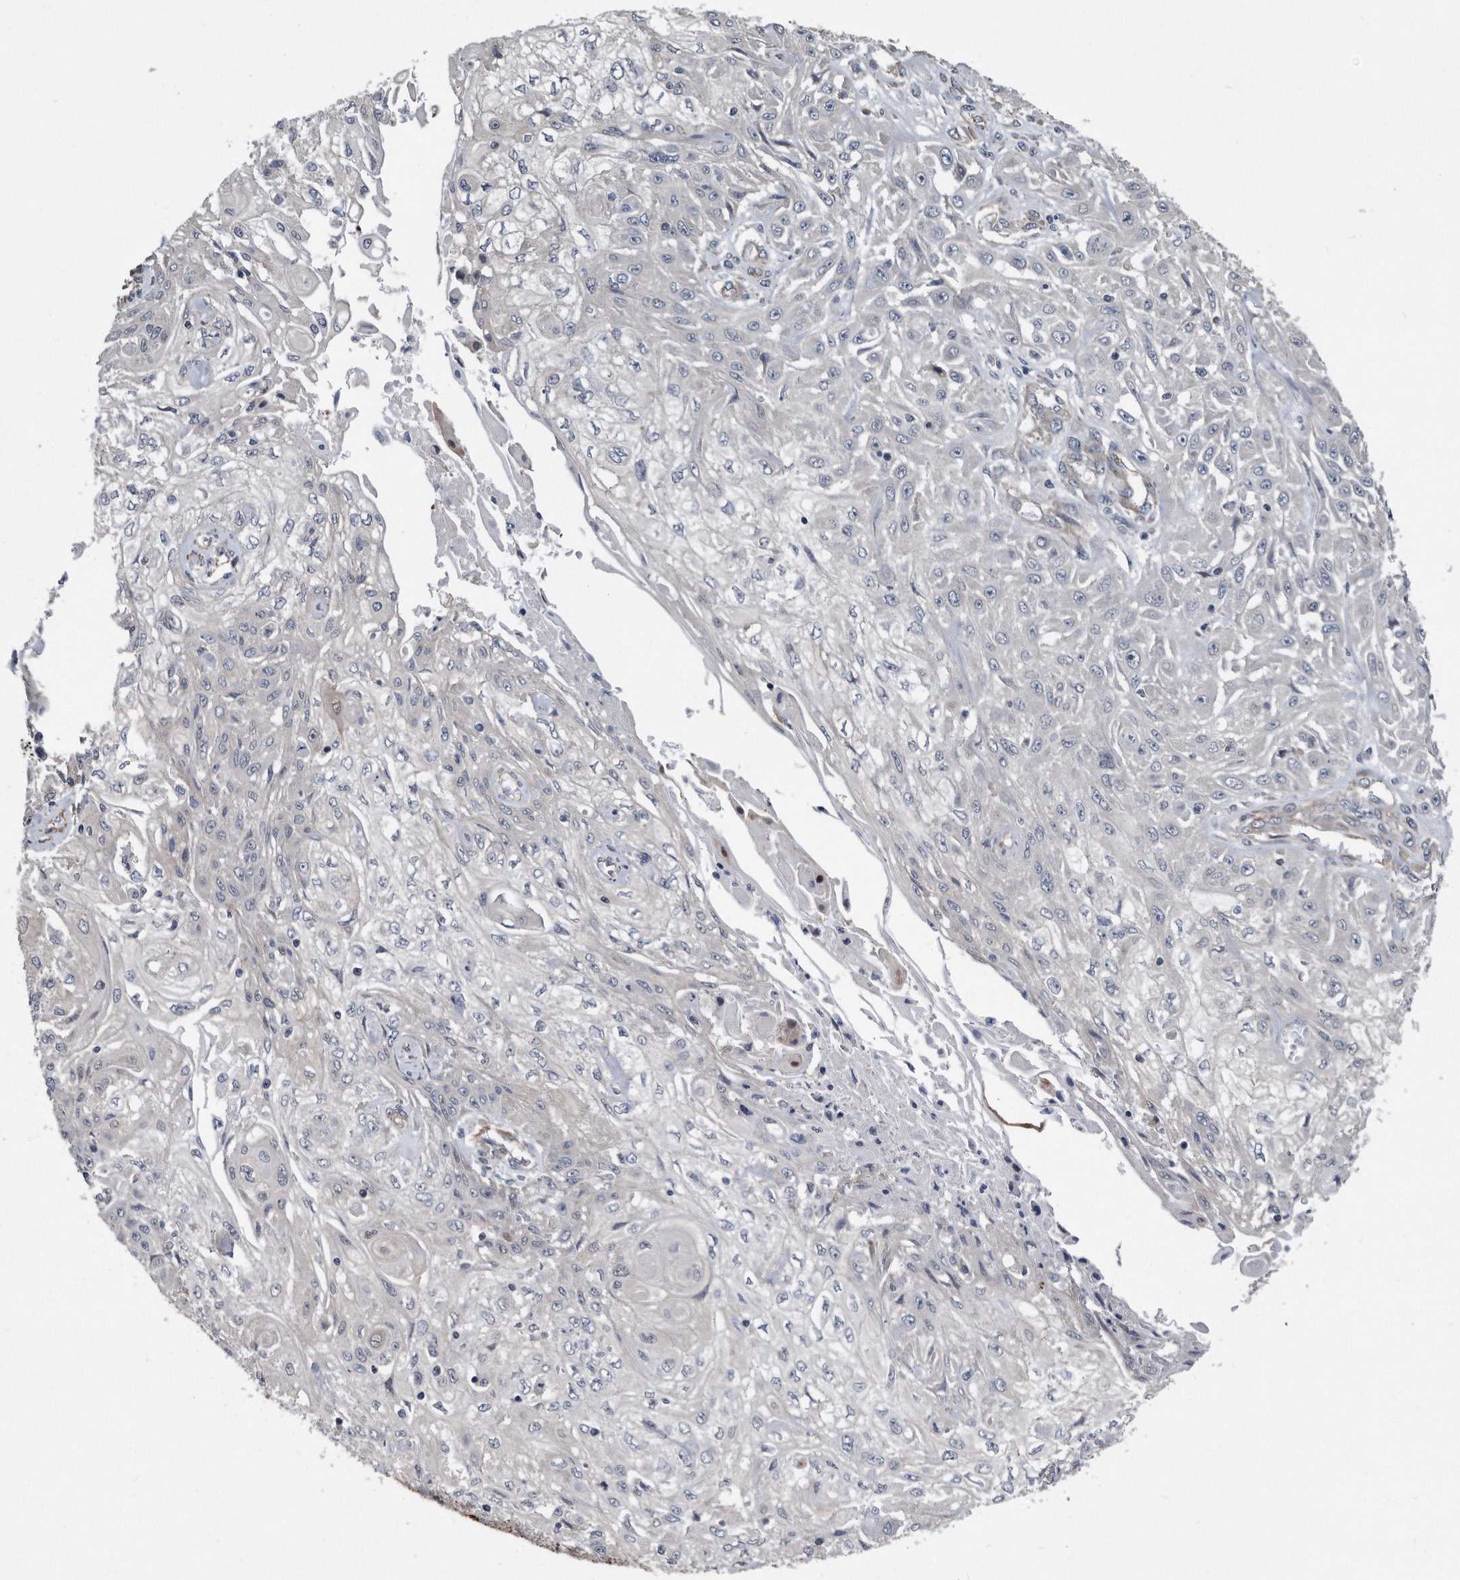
{"staining": {"intensity": "negative", "quantity": "none", "location": "none"}, "tissue": "skin cancer", "cell_type": "Tumor cells", "image_type": "cancer", "snomed": [{"axis": "morphology", "description": "Squamous cell carcinoma, NOS"}, {"axis": "morphology", "description": "Squamous cell carcinoma, metastatic, NOS"}, {"axis": "topography", "description": "Skin"}, {"axis": "topography", "description": "Lymph node"}], "caption": "Tumor cells are negative for brown protein staining in skin squamous cell carcinoma.", "gene": "ARMCX1", "patient": {"sex": "male", "age": 75}}